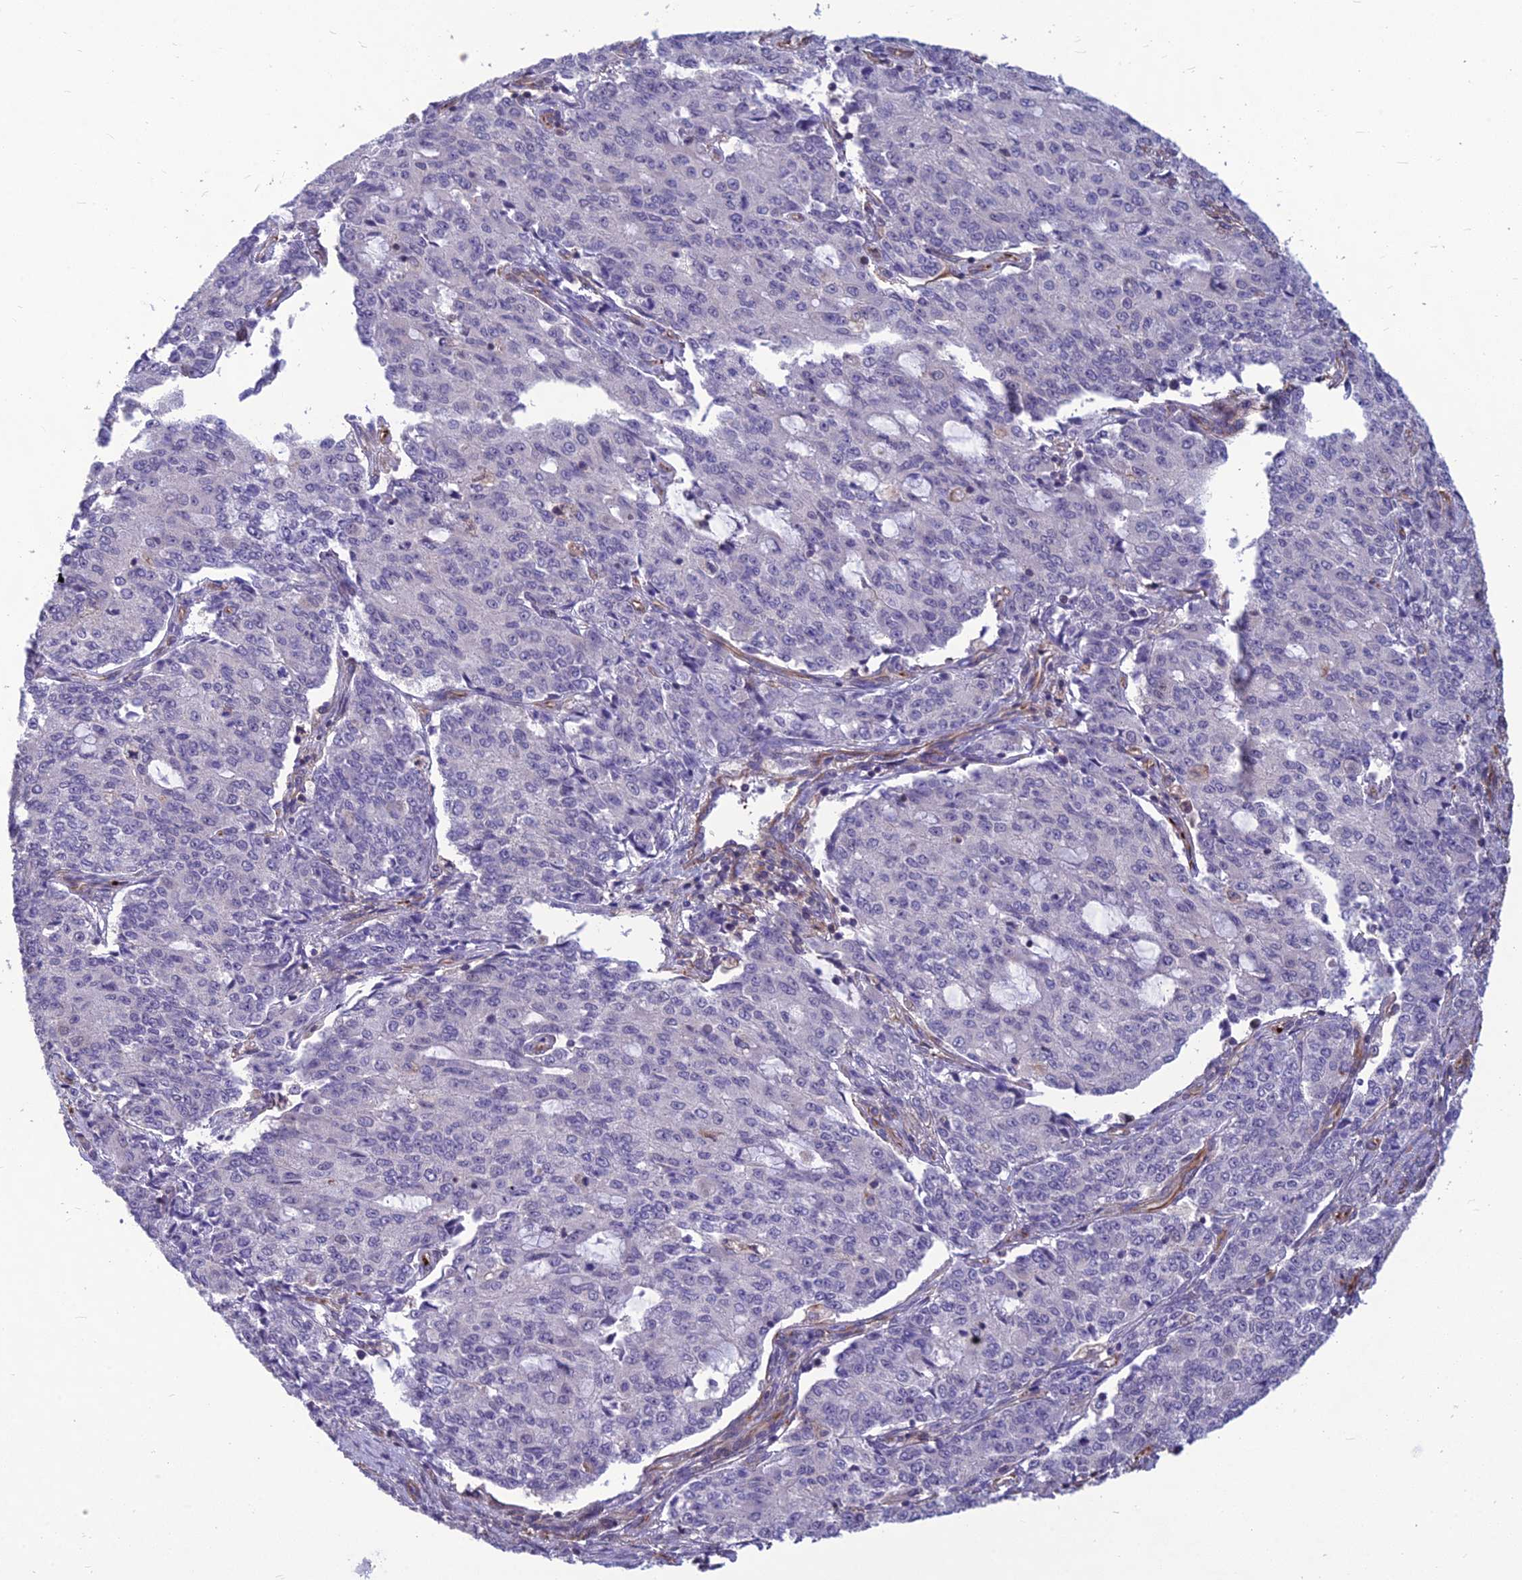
{"staining": {"intensity": "negative", "quantity": "none", "location": "none"}, "tissue": "endometrial cancer", "cell_type": "Tumor cells", "image_type": "cancer", "snomed": [{"axis": "morphology", "description": "Adenocarcinoma, NOS"}, {"axis": "topography", "description": "Endometrium"}], "caption": "Immunohistochemistry (IHC) photomicrograph of human adenocarcinoma (endometrial) stained for a protein (brown), which exhibits no positivity in tumor cells.", "gene": "PSMD11", "patient": {"sex": "female", "age": 50}}